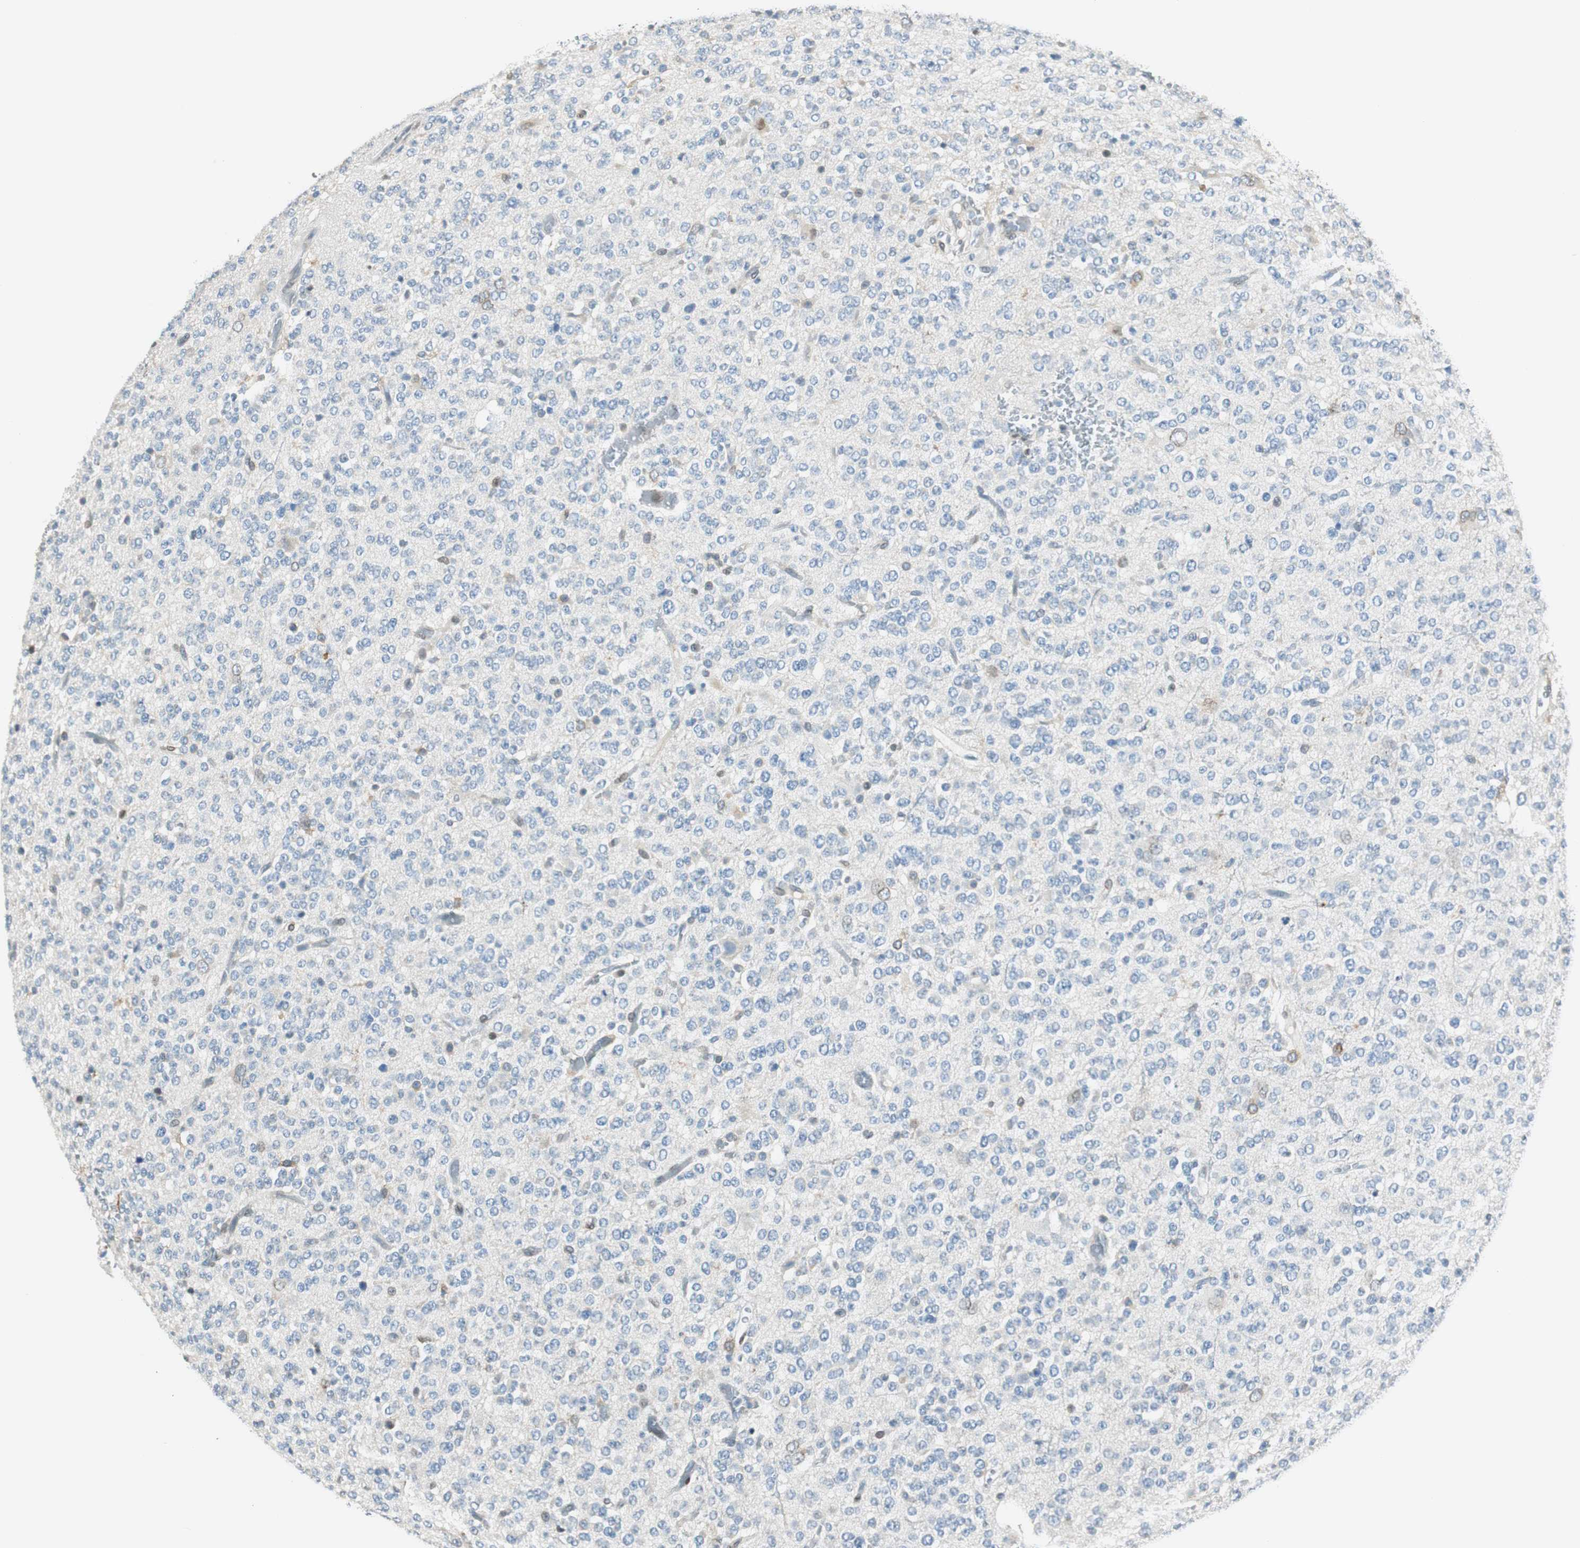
{"staining": {"intensity": "negative", "quantity": "none", "location": "none"}, "tissue": "glioma", "cell_type": "Tumor cells", "image_type": "cancer", "snomed": [{"axis": "morphology", "description": "Glioma, malignant, Low grade"}, {"axis": "topography", "description": "Brain"}], "caption": "Immunohistochemistry of human malignant glioma (low-grade) reveals no expression in tumor cells. The staining was performed using DAB (3,3'-diaminobenzidine) to visualize the protein expression in brown, while the nuclei were stained in blue with hematoxylin (Magnification: 20x).", "gene": "TMEM260", "patient": {"sex": "male", "age": 38}}